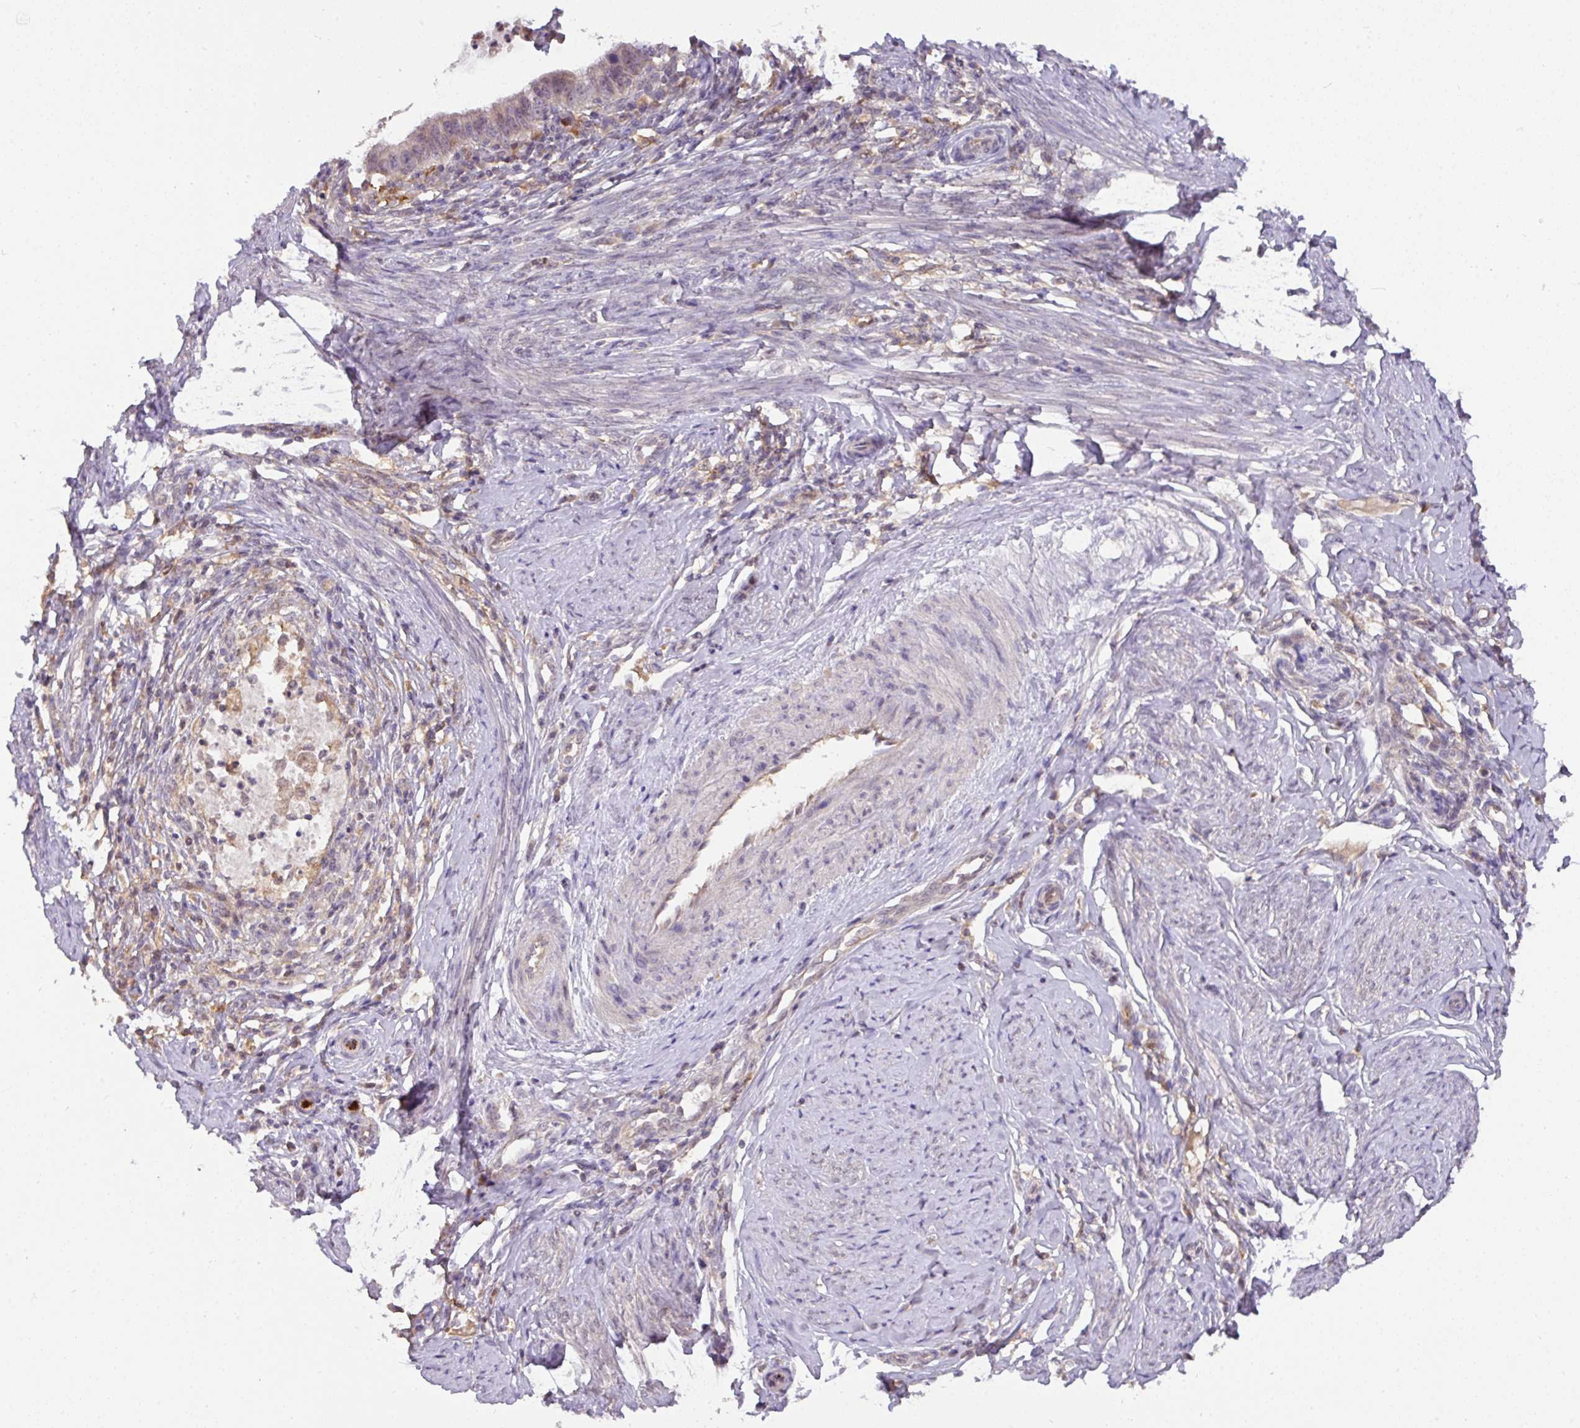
{"staining": {"intensity": "negative", "quantity": "none", "location": "none"}, "tissue": "cervical cancer", "cell_type": "Tumor cells", "image_type": "cancer", "snomed": [{"axis": "morphology", "description": "Adenocarcinoma, NOS"}, {"axis": "topography", "description": "Cervix"}], "caption": "Immunohistochemistry photomicrograph of human cervical adenocarcinoma stained for a protein (brown), which demonstrates no positivity in tumor cells.", "gene": "GCNT7", "patient": {"sex": "female", "age": 36}}